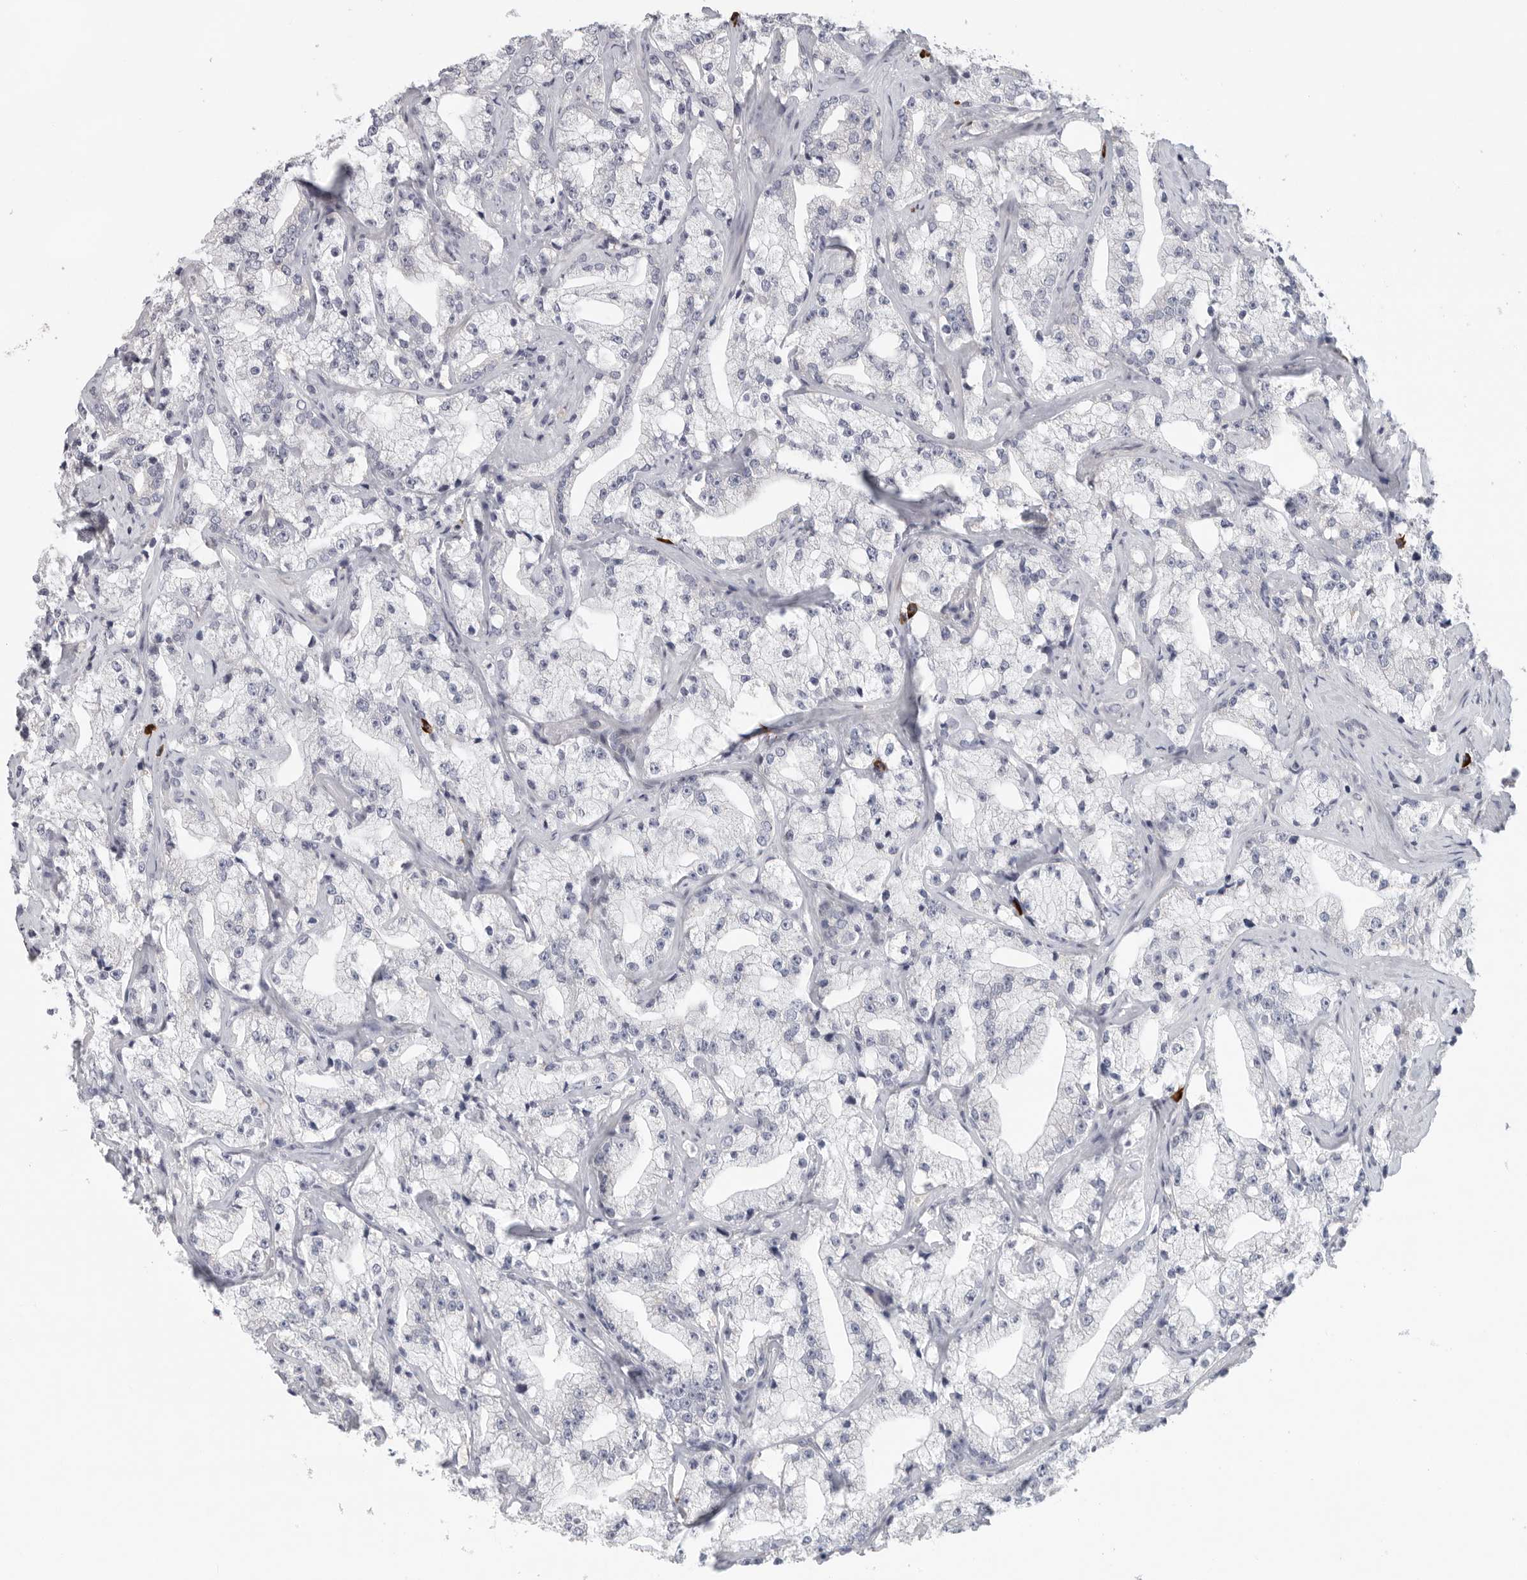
{"staining": {"intensity": "negative", "quantity": "none", "location": "none"}, "tissue": "prostate cancer", "cell_type": "Tumor cells", "image_type": "cancer", "snomed": [{"axis": "morphology", "description": "Adenocarcinoma, High grade"}, {"axis": "topography", "description": "Prostate"}], "caption": "Histopathology image shows no significant protein staining in tumor cells of prostate cancer.", "gene": "TMEM69", "patient": {"sex": "male", "age": 64}}